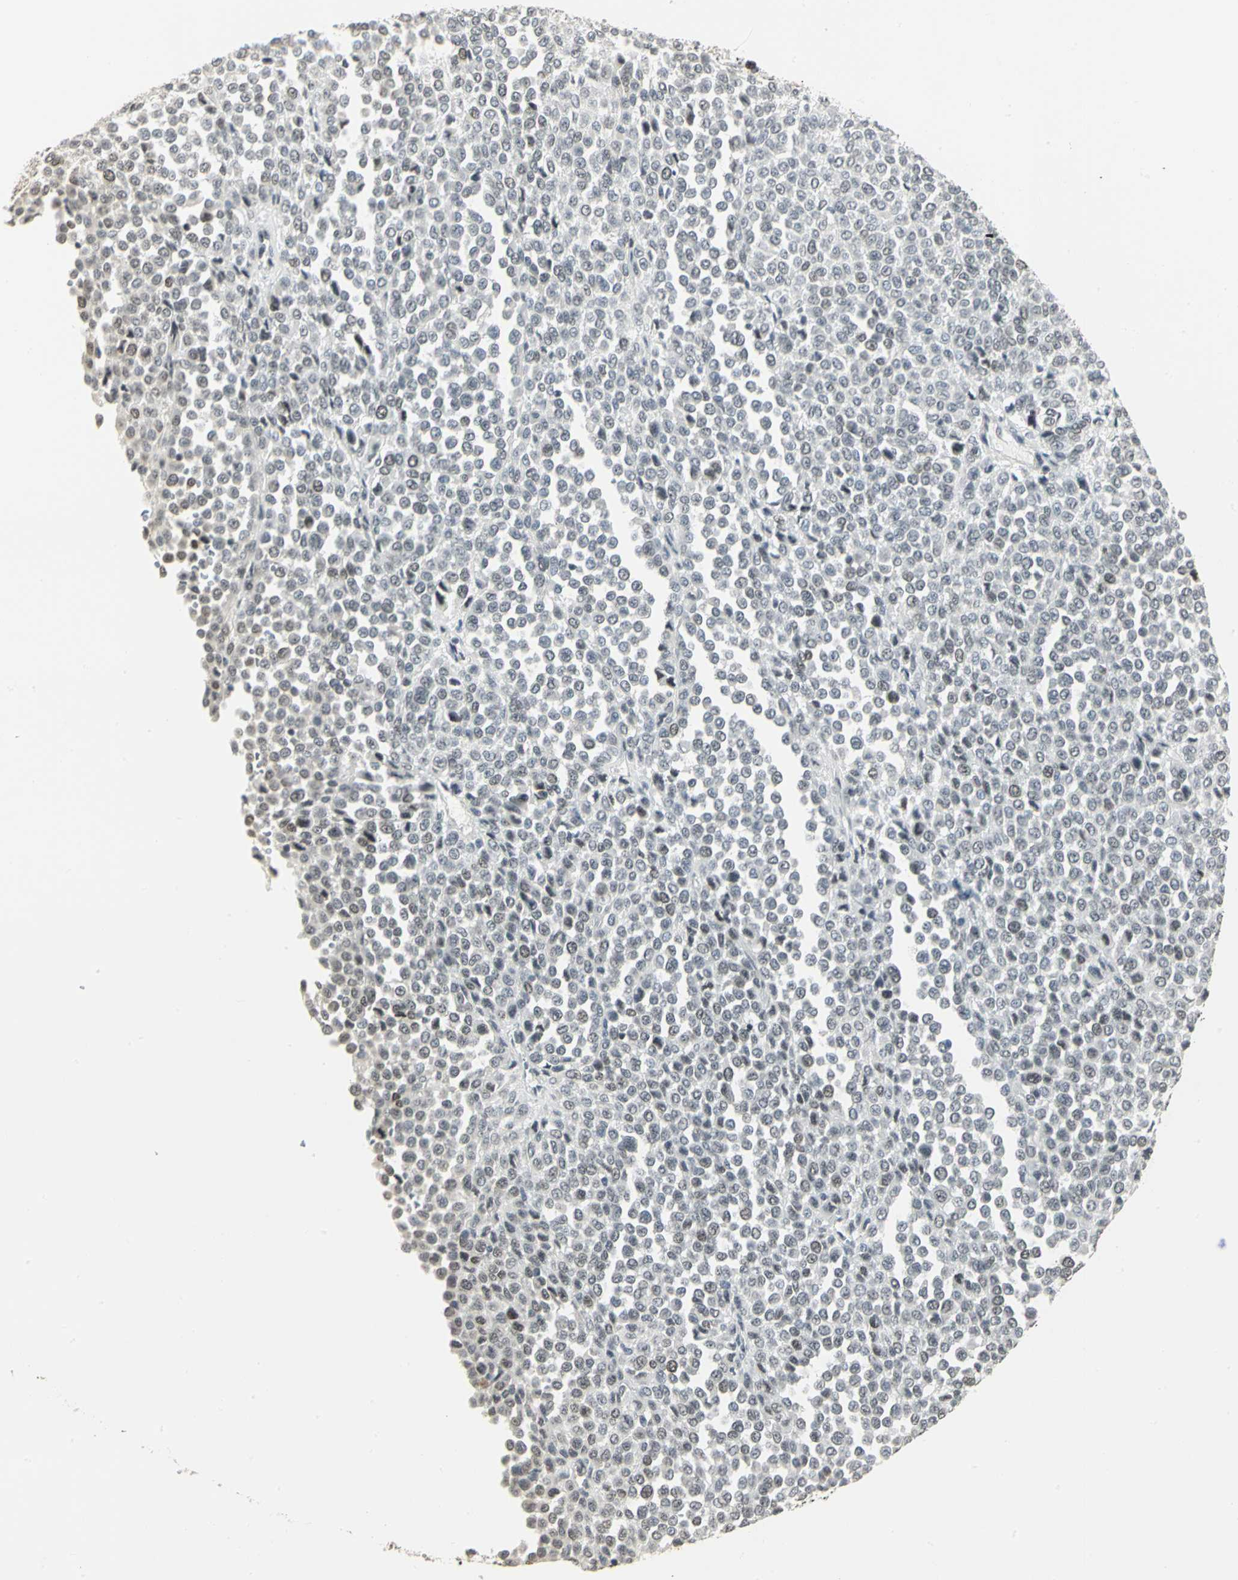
{"staining": {"intensity": "weak", "quantity": "<25%", "location": "nuclear"}, "tissue": "melanoma", "cell_type": "Tumor cells", "image_type": "cancer", "snomed": [{"axis": "morphology", "description": "Malignant melanoma, Metastatic site"}, {"axis": "topography", "description": "Pancreas"}], "caption": "Protein analysis of malignant melanoma (metastatic site) reveals no significant expression in tumor cells.", "gene": "CBX3", "patient": {"sex": "female", "age": 30}}